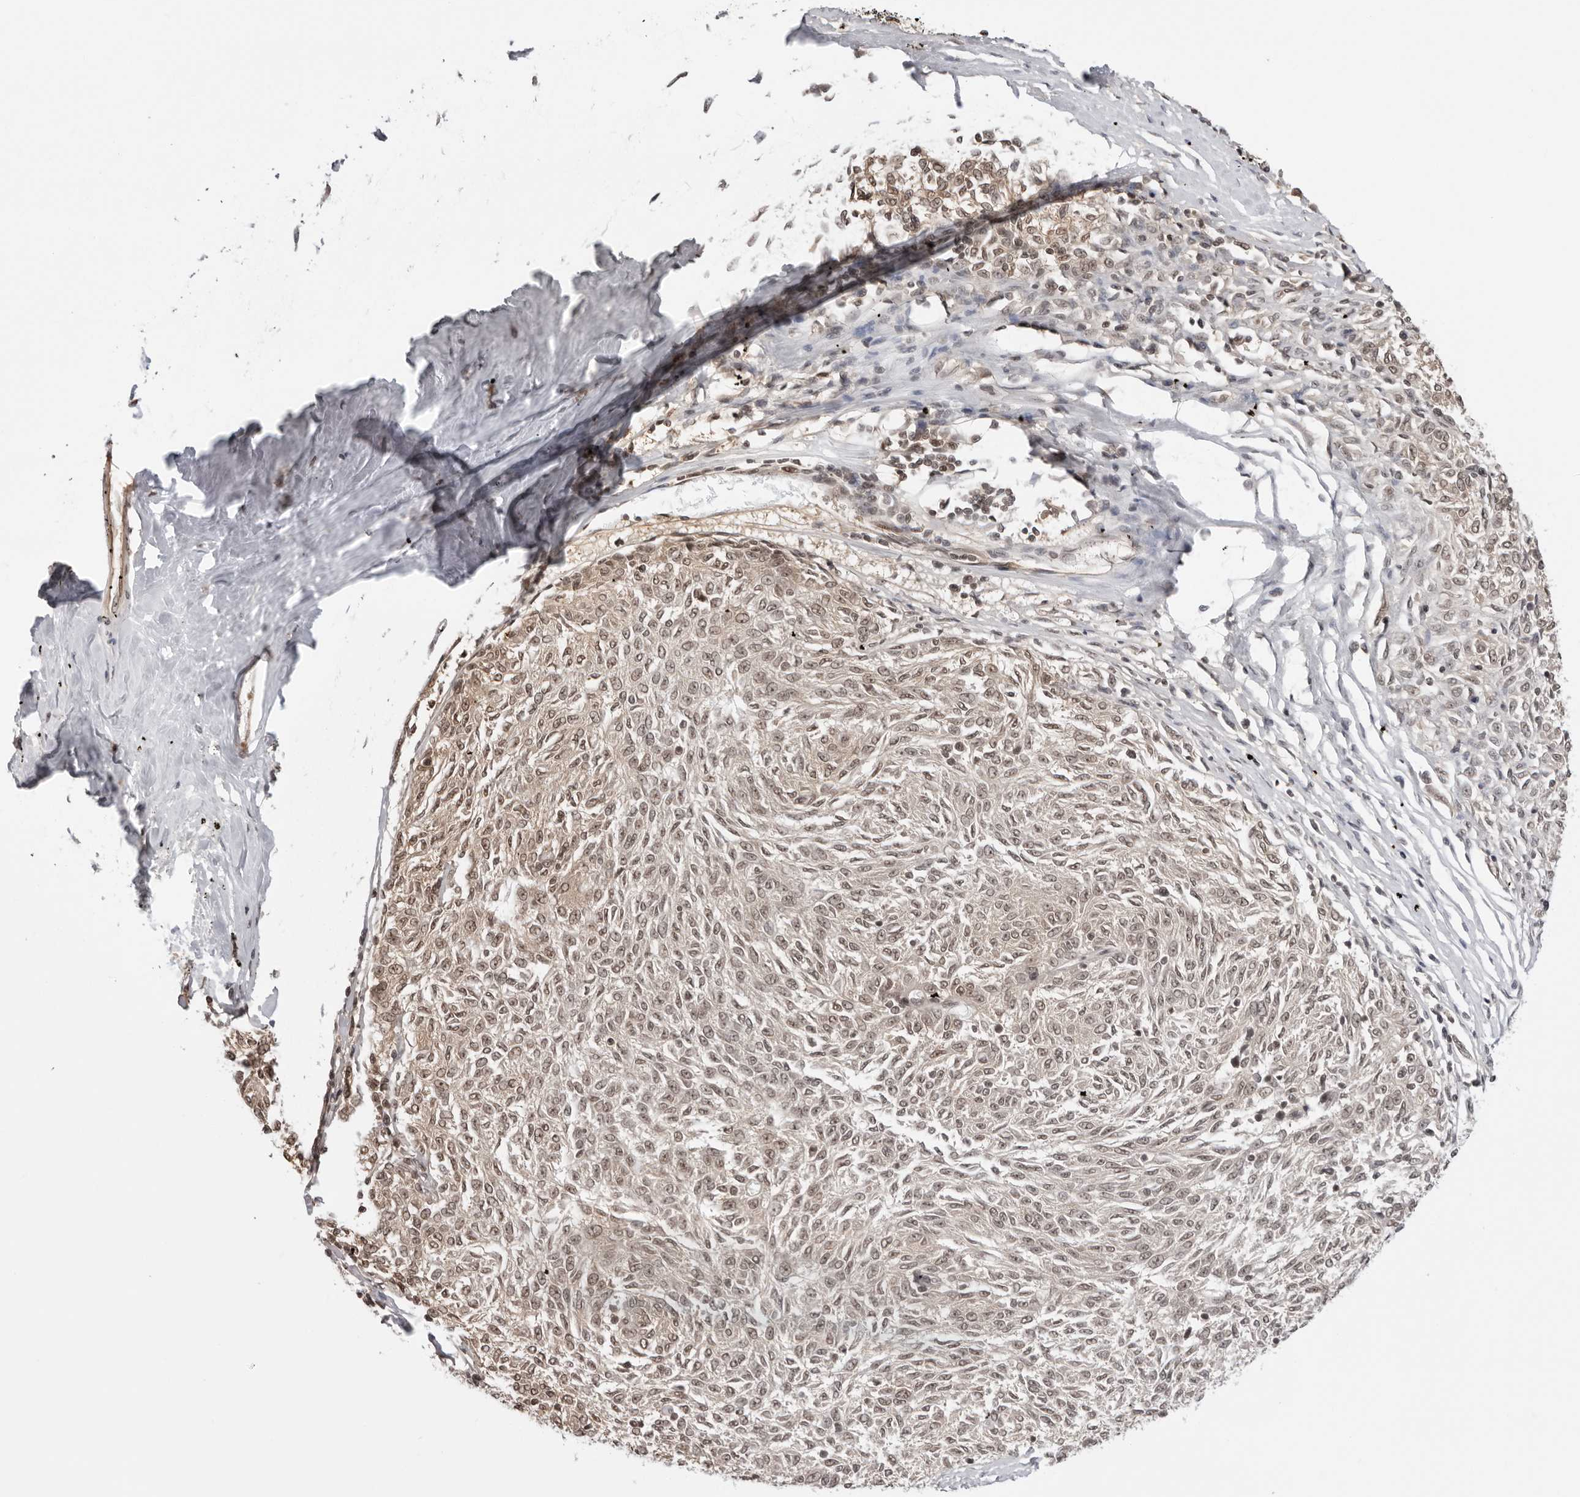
{"staining": {"intensity": "weak", "quantity": "25%-75%", "location": "cytoplasmic/membranous,nuclear"}, "tissue": "melanoma", "cell_type": "Tumor cells", "image_type": "cancer", "snomed": [{"axis": "morphology", "description": "Malignant melanoma, NOS"}, {"axis": "topography", "description": "Skin"}], "caption": "Melanoma stained with a protein marker shows weak staining in tumor cells.", "gene": "SDE2", "patient": {"sex": "female", "age": 72}}